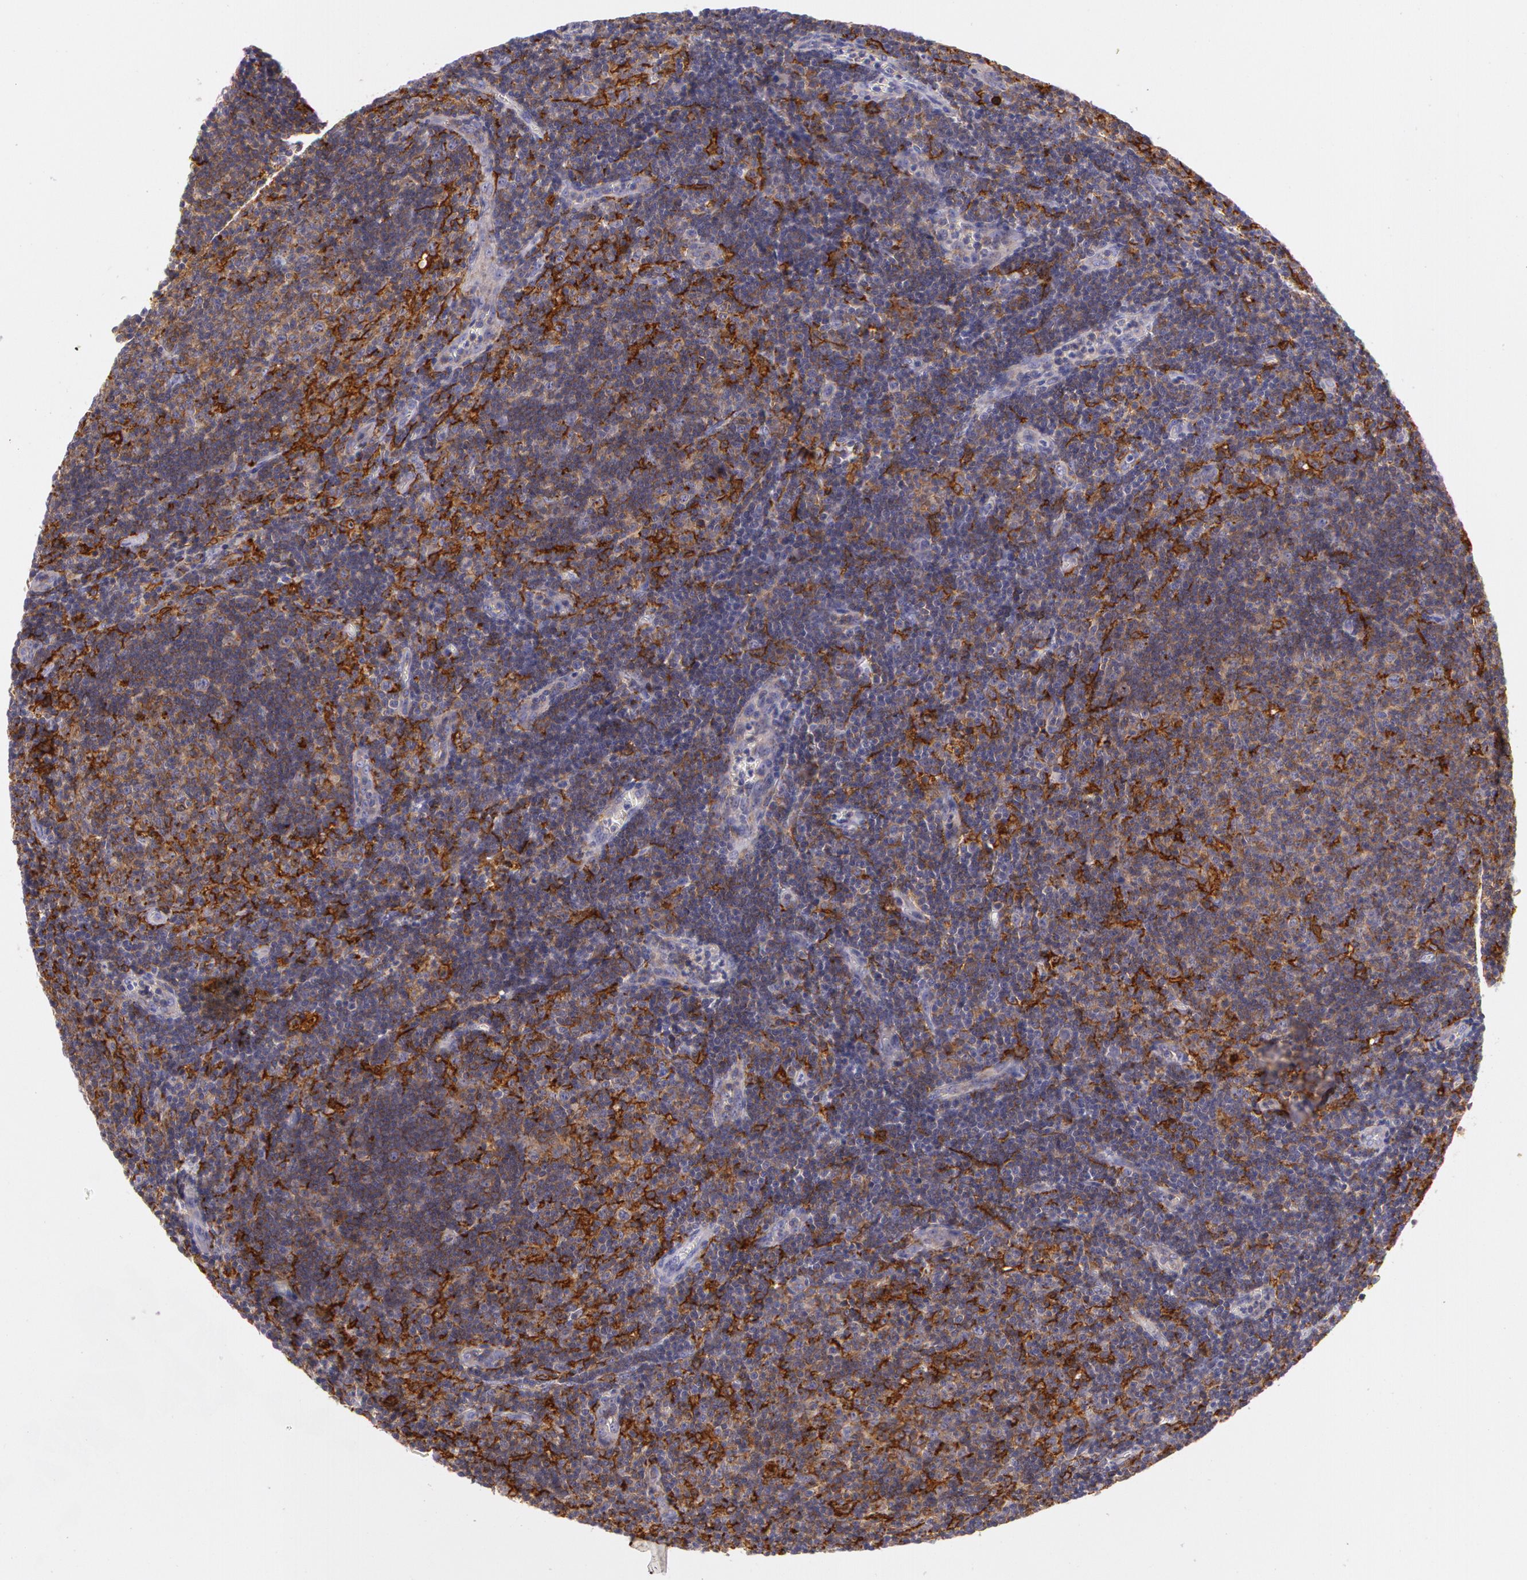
{"staining": {"intensity": "strong", "quantity": ">75%", "location": "cytoplasmic/membranous"}, "tissue": "lymphoma", "cell_type": "Tumor cells", "image_type": "cancer", "snomed": [{"axis": "morphology", "description": "Malignant lymphoma, non-Hodgkin's type, Low grade"}, {"axis": "topography", "description": "Lymph node"}], "caption": "Lymphoma was stained to show a protein in brown. There is high levels of strong cytoplasmic/membranous staining in about >75% of tumor cells.", "gene": "LY75", "patient": {"sex": "male", "age": 49}}